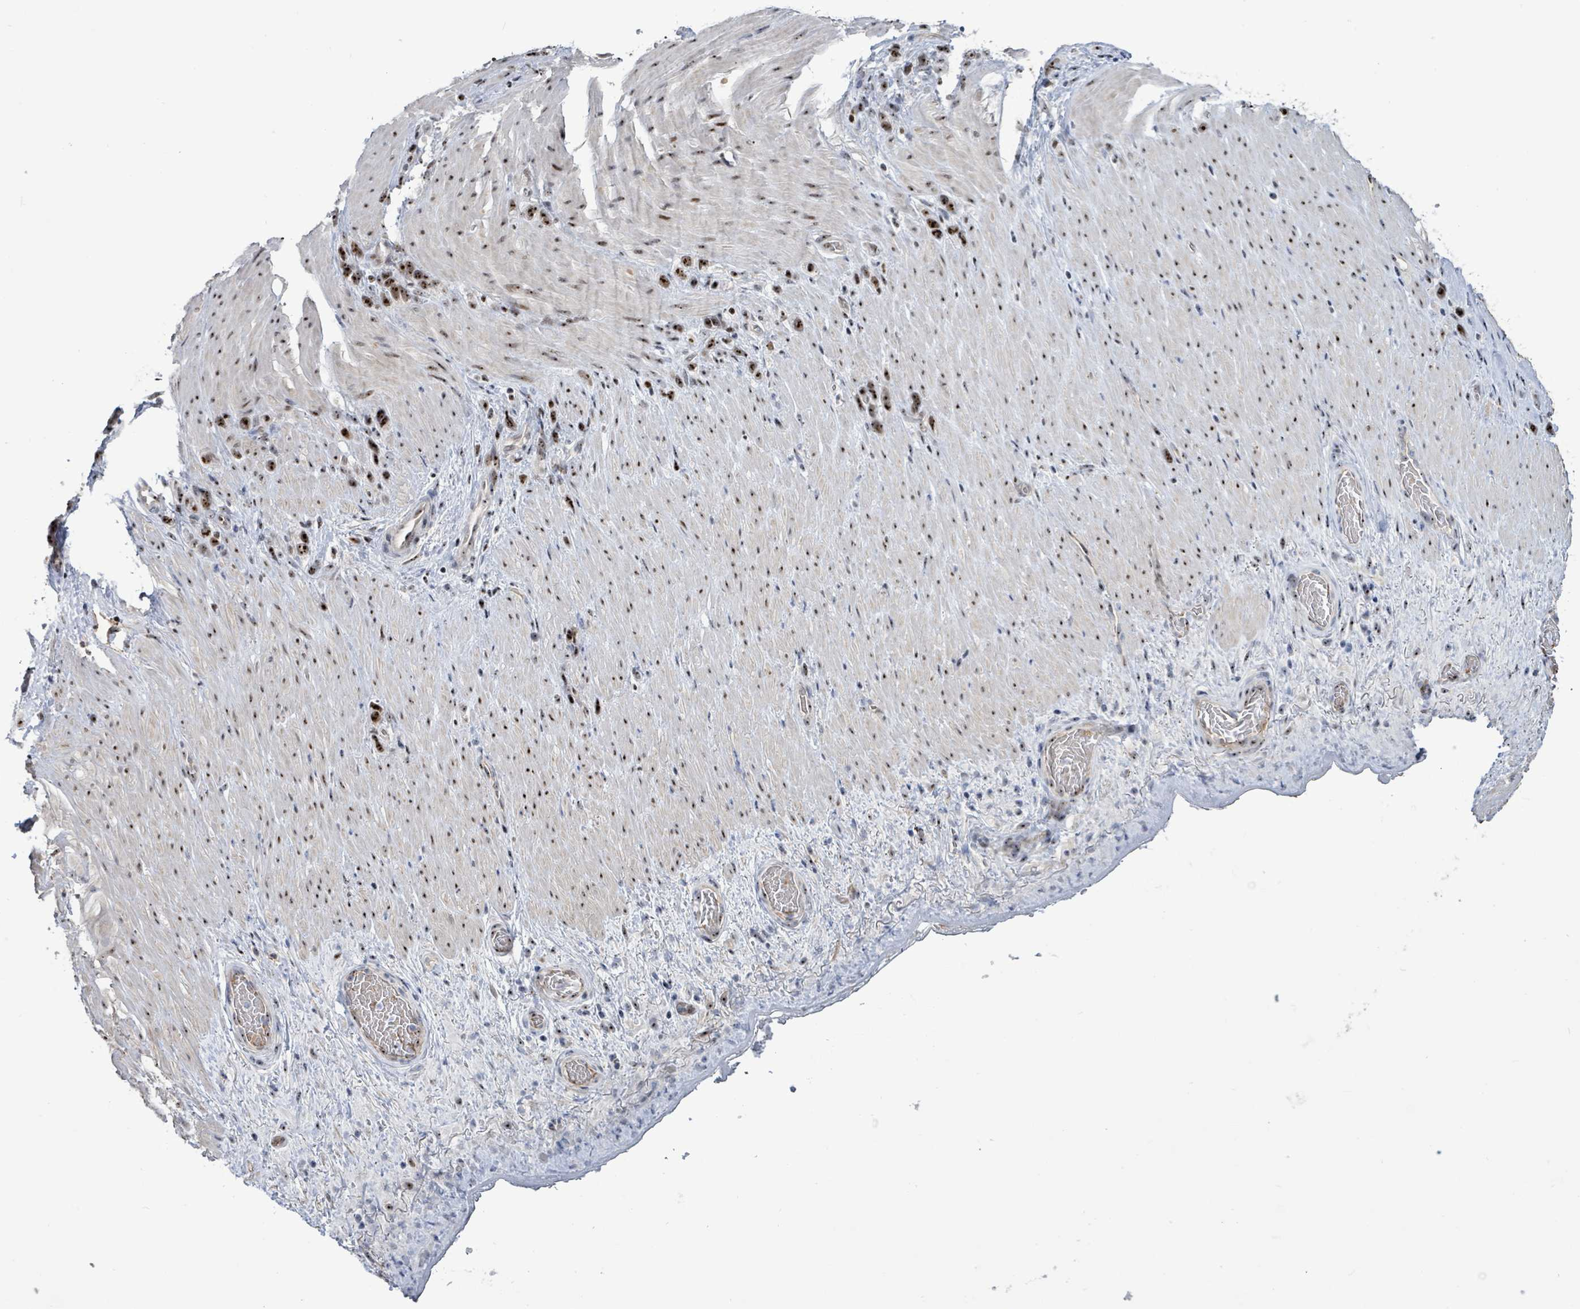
{"staining": {"intensity": "moderate", "quantity": ">75%", "location": "nuclear"}, "tissue": "stomach cancer", "cell_type": "Tumor cells", "image_type": "cancer", "snomed": [{"axis": "morphology", "description": "Adenocarcinoma, NOS"}, {"axis": "topography", "description": "Stomach"}], "caption": "Tumor cells display medium levels of moderate nuclear positivity in about >75% of cells in adenocarcinoma (stomach).", "gene": "RRN3", "patient": {"sex": "female", "age": 65}}